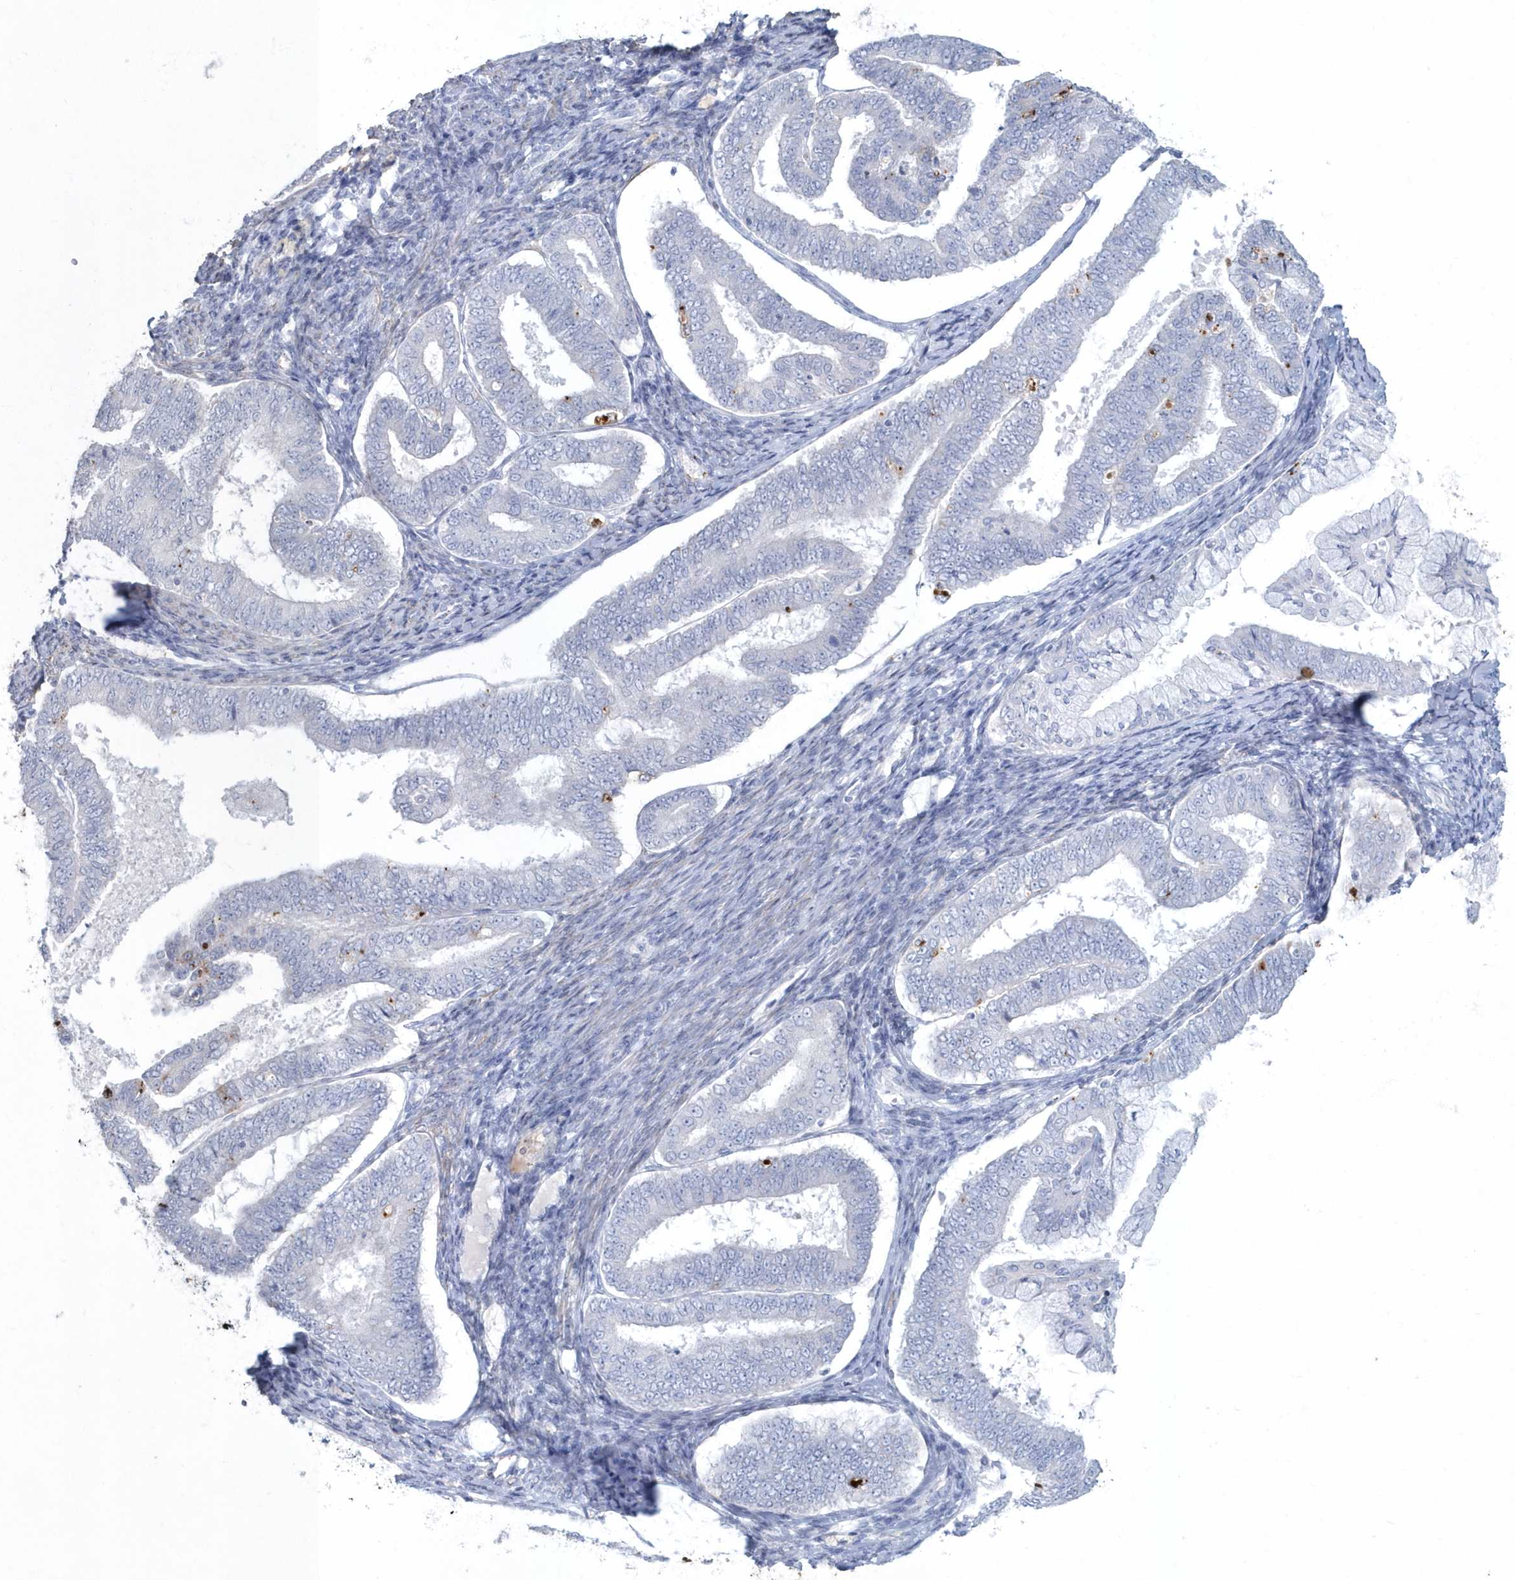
{"staining": {"intensity": "negative", "quantity": "none", "location": "none"}, "tissue": "endometrial cancer", "cell_type": "Tumor cells", "image_type": "cancer", "snomed": [{"axis": "morphology", "description": "Adenocarcinoma, NOS"}, {"axis": "topography", "description": "Endometrium"}], "caption": "This is an immunohistochemistry photomicrograph of human endometrial cancer. There is no positivity in tumor cells.", "gene": "MYOT", "patient": {"sex": "female", "age": 63}}